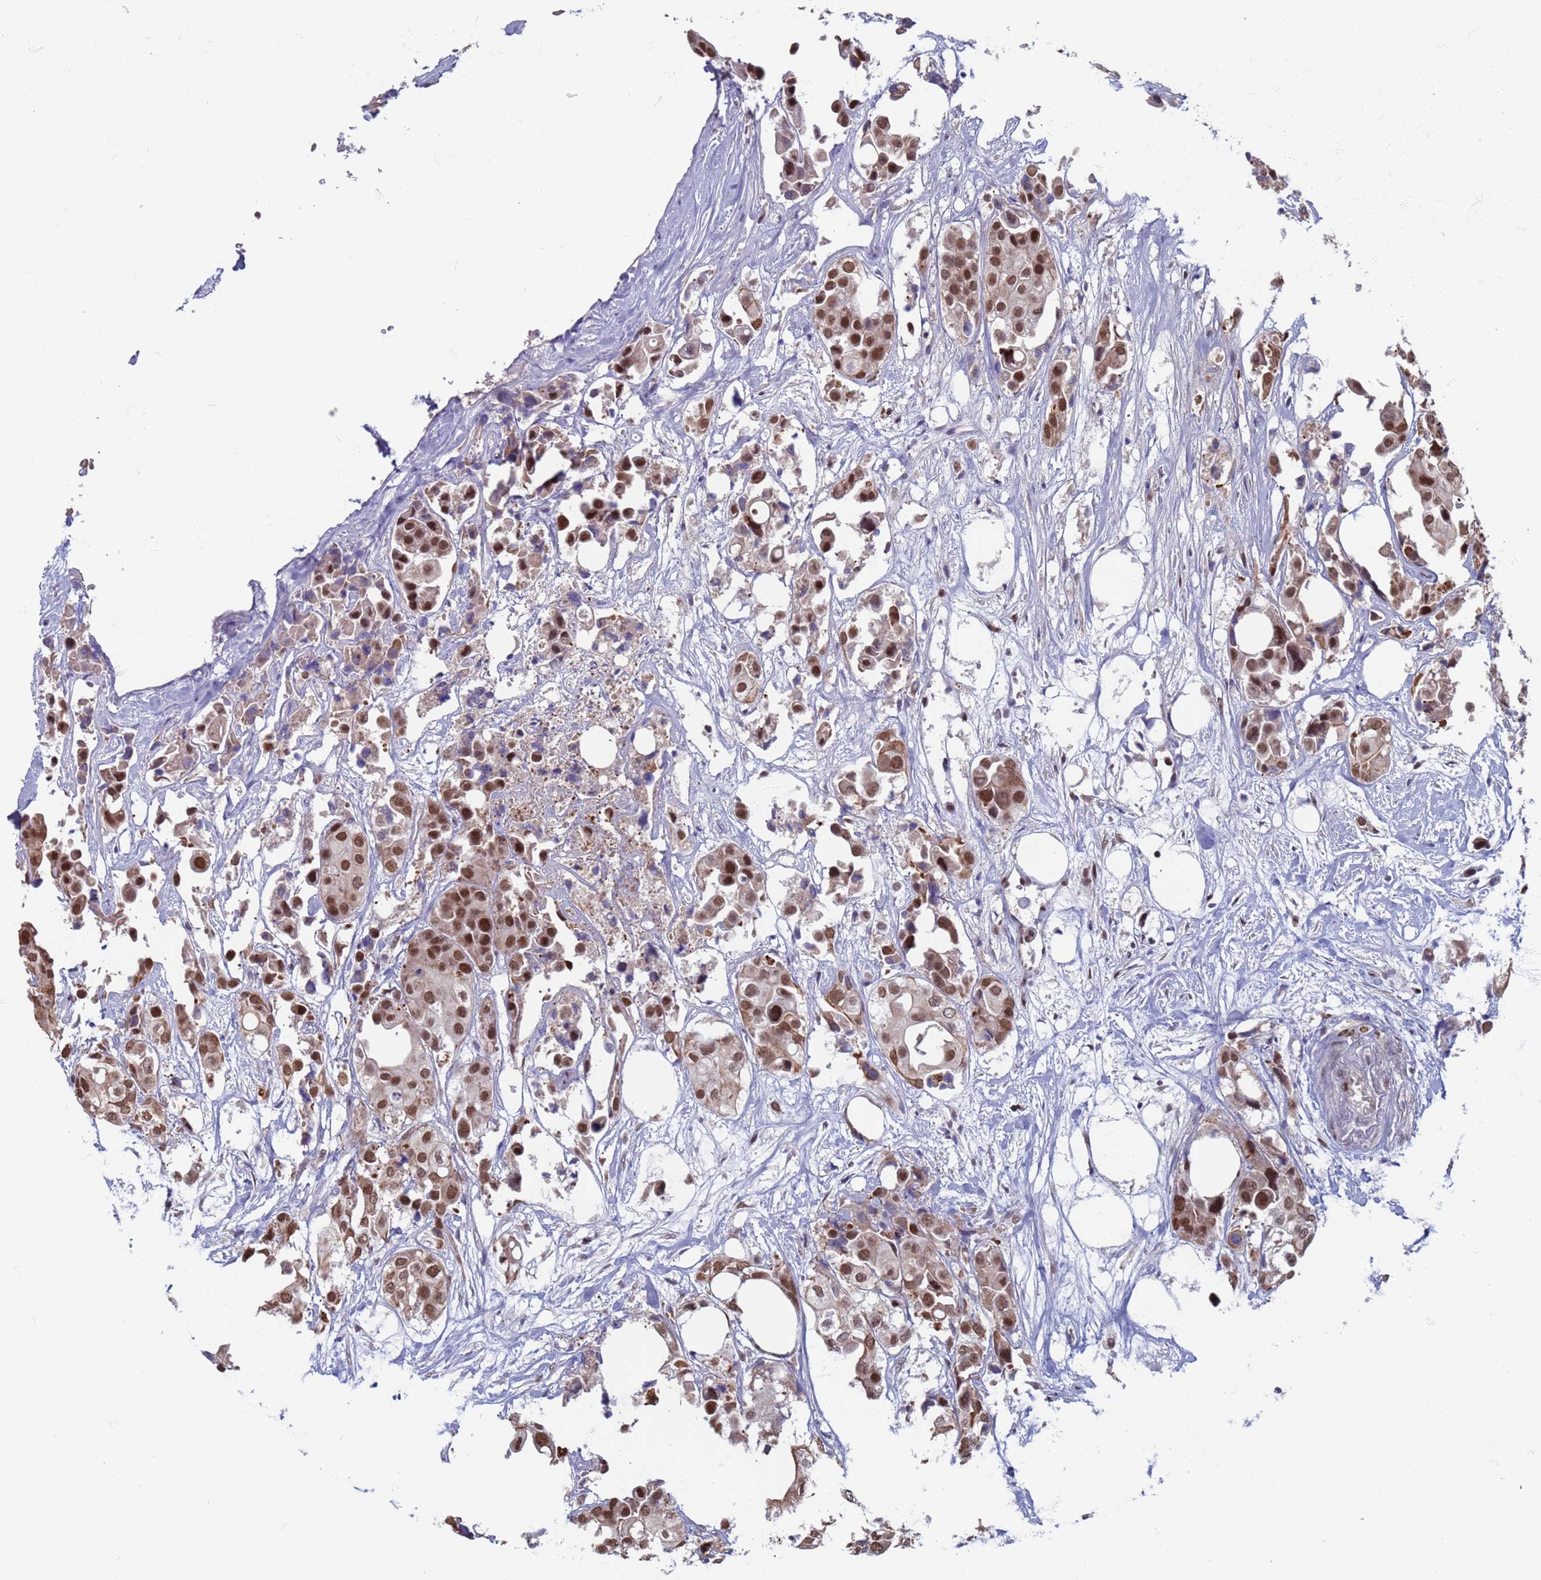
{"staining": {"intensity": "strong", "quantity": ">75%", "location": "nuclear"}, "tissue": "urothelial cancer", "cell_type": "Tumor cells", "image_type": "cancer", "snomed": [{"axis": "morphology", "description": "Urothelial carcinoma, High grade"}, {"axis": "topography", "description": "Urinary bladder"}], "caption": "Immunohistochemistry histopathology image of urothelial cancer stained for a protein (brown), which reveals high levels of strong nuclear staining in about >75% of tumor cells.", "gene": "SAE1", "patient": {"sex": "male", "age": 64}}